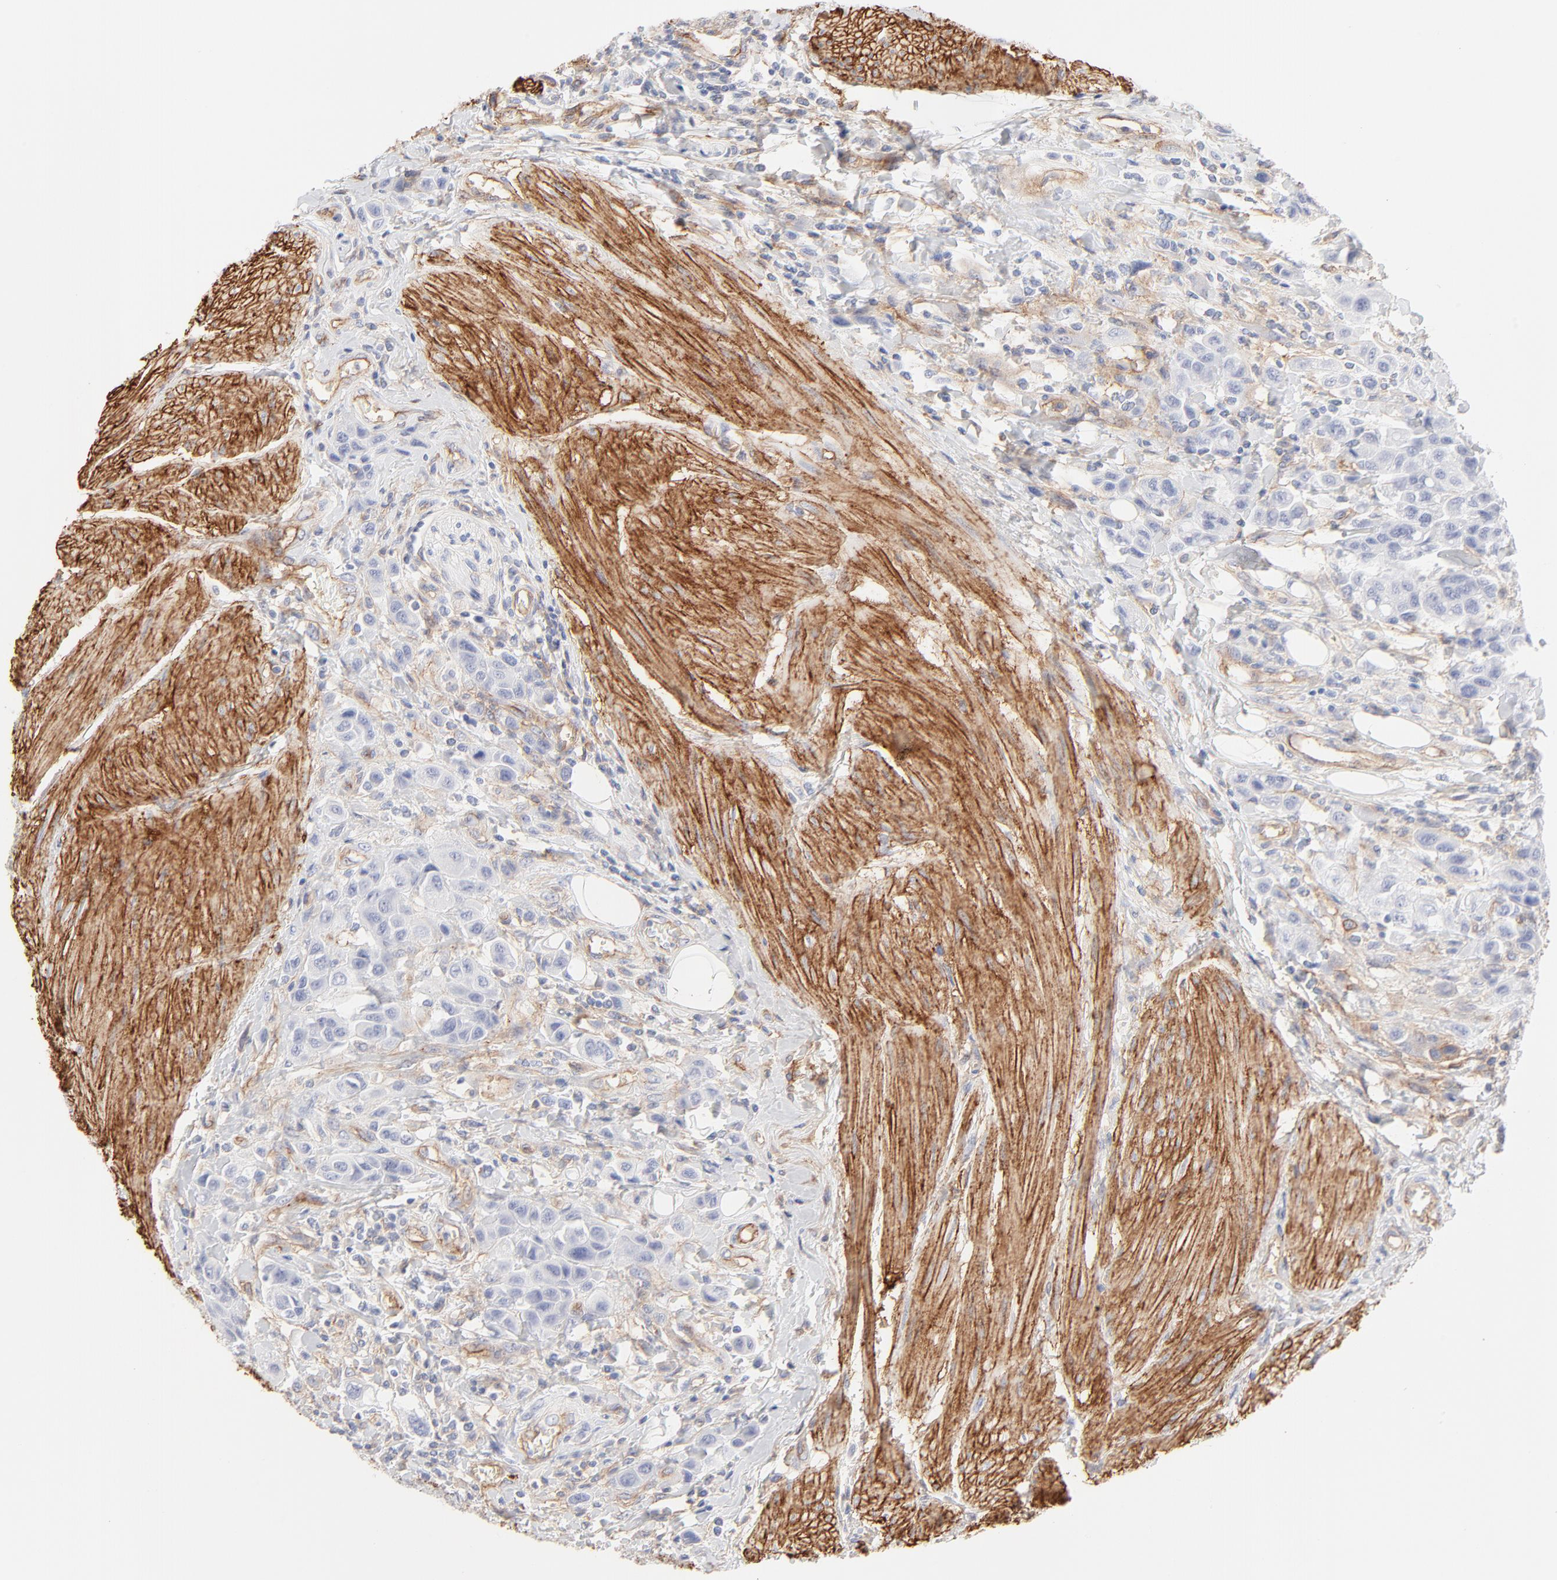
{"staining": {"intensity": "negative", "quantity": "none", "location": "none"}, "tissue": "urothelial cancer", "cell_type": "Tumor cells", "image_type": "cancer", "snomed": [{"axis": "morphology", "description": "Urothelial carcinoma, High grade"}, {"axis": "topography", "description": "Urinary bladder"}], "caption": "A photomicrograph of urothelial cancer stained for a protein demonstrates no brown staining in tumor cells.", "gene": "ITGA5", "patient": {"sex": "male", "age": 50}}